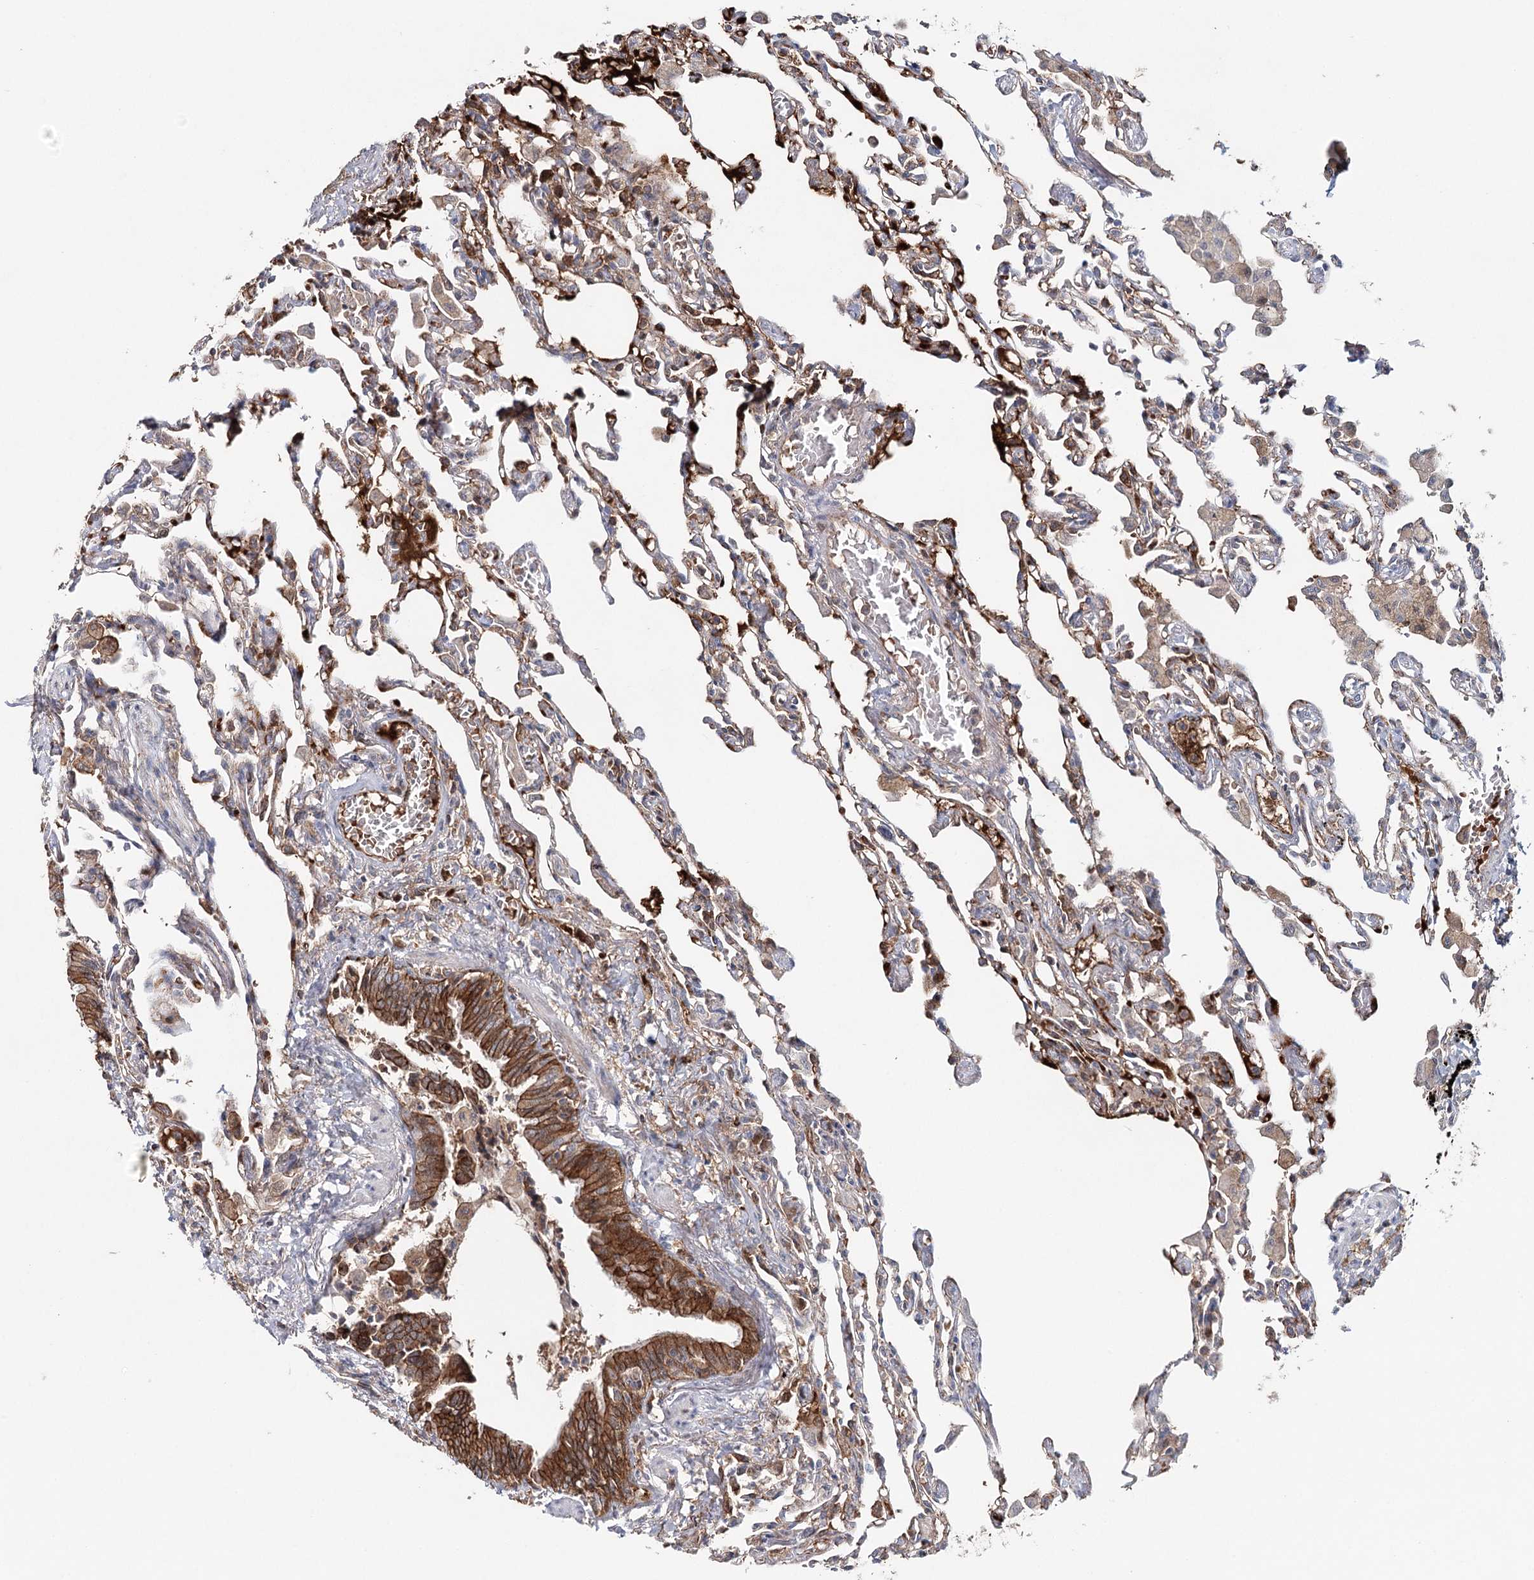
{"staining": {"intensity": "moderate", "quantity": "<25%", "location": "cytoplasmic/membranous"}, "tissue": "lung", "cell_type": "Alveolar cells", "image_type": "normal", "snomed": [{"axis": "morphology", "description": "Normal tissue, NOS"}, {"axis": "topography", "description": "Bronchus"}, {"axis": "topography", "description": "Lung"}], "caption": "Alveolar cells display low levels of moderate cytoplasmic/membranous staining in about <25% of cells in unremarkable lung.", "gene": "PKP4", "patient": {"sex": "female", "age": 49}}